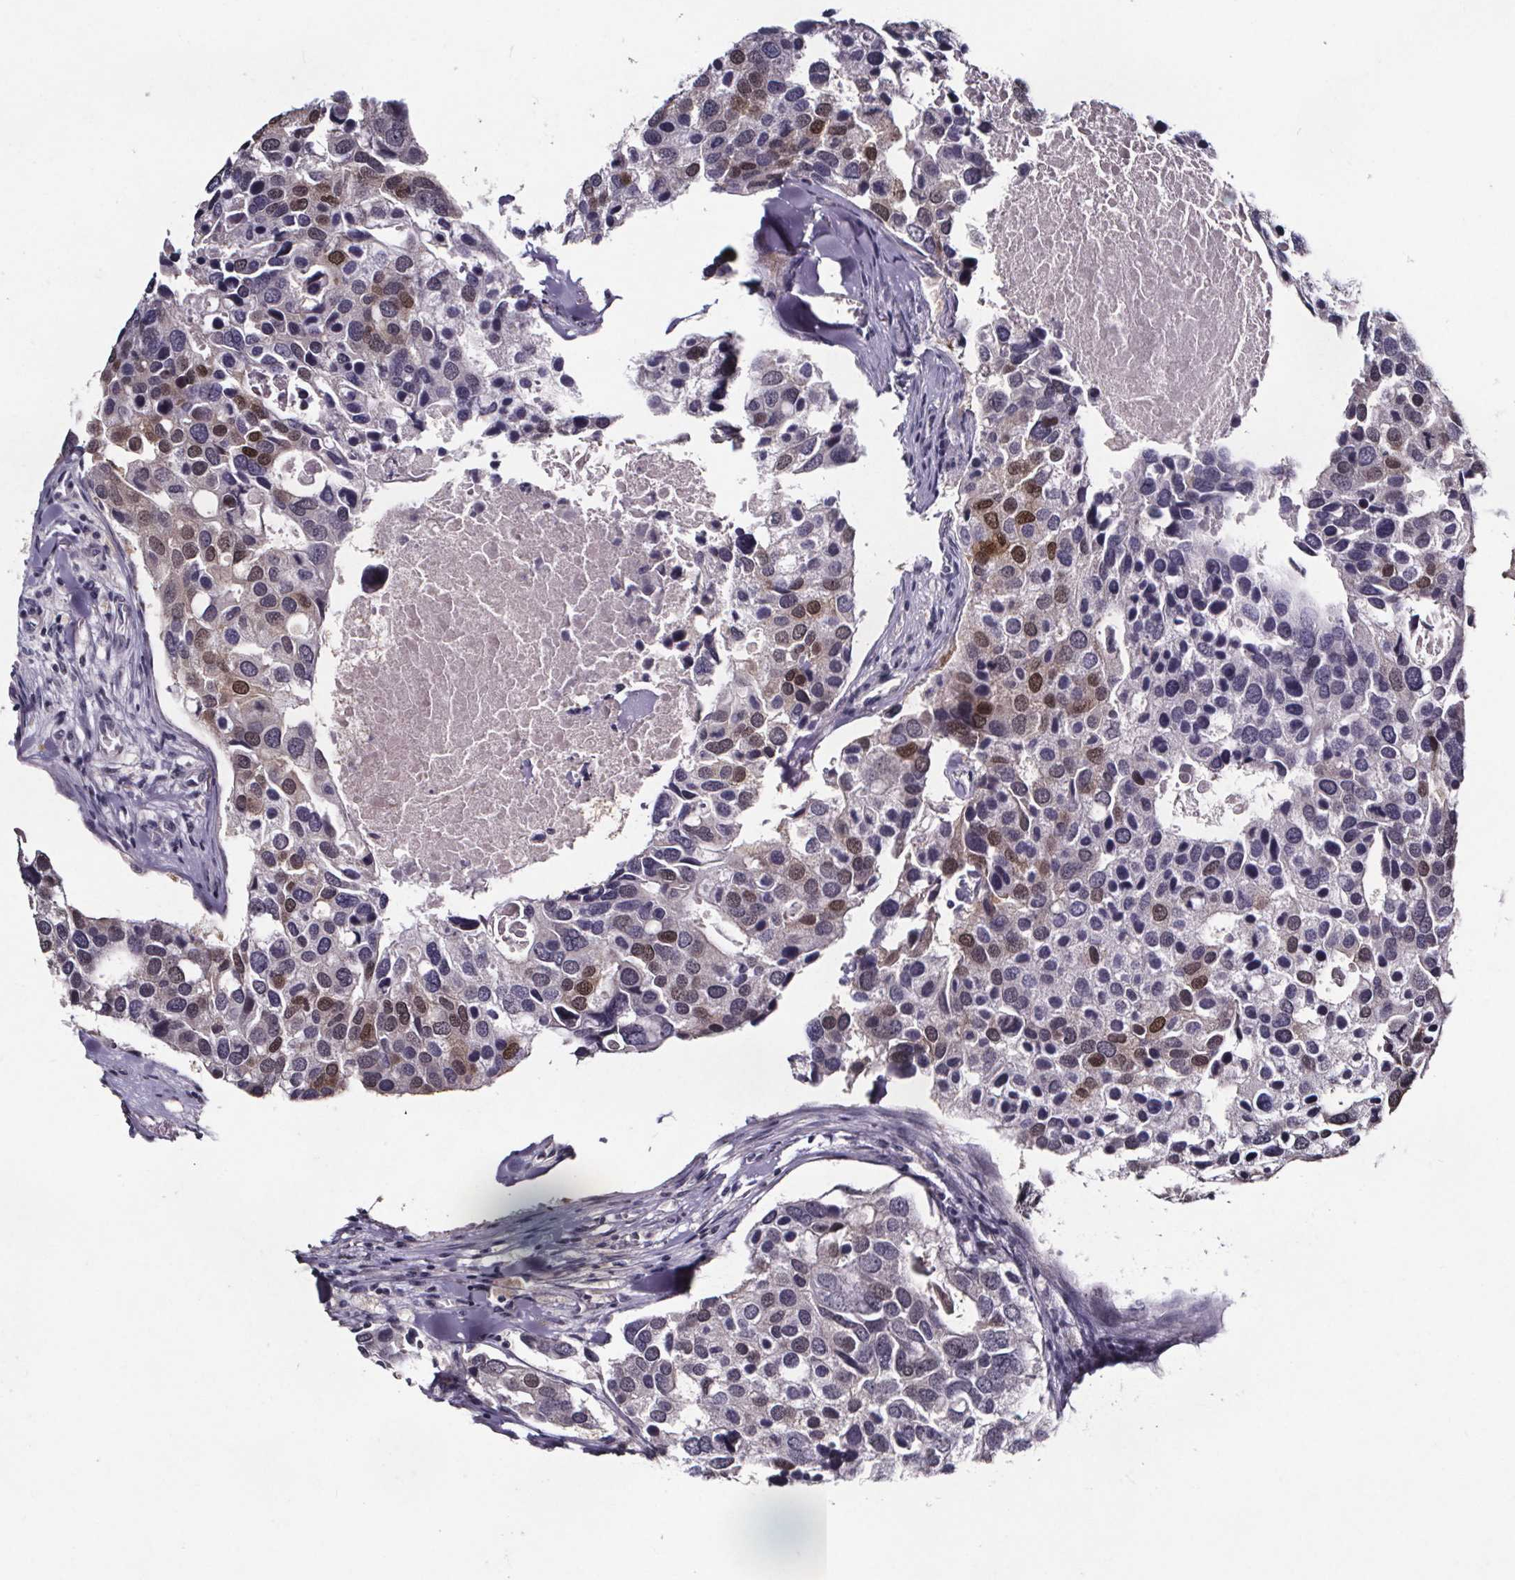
{"staining": {"intensity": "moderate", "quantity": "<25%", "location": "nuclear"}, "tissue": "breast cancer", "cell_type": "Tumor cells", "image_type": "cancer", "snomed": [{"axis": "morphology", "description": "Duct carcinoma"}, {"axis": "topography", "description": "Breast"}], "caption": "A low amount of moderate nuclear positivity is appreciated in approximately <25% of tumor cells in breast cancer (infiltrating ductal carcinoma) tissue.", "gene": "AR", "patient": {"sex": "female", "age": 83}}